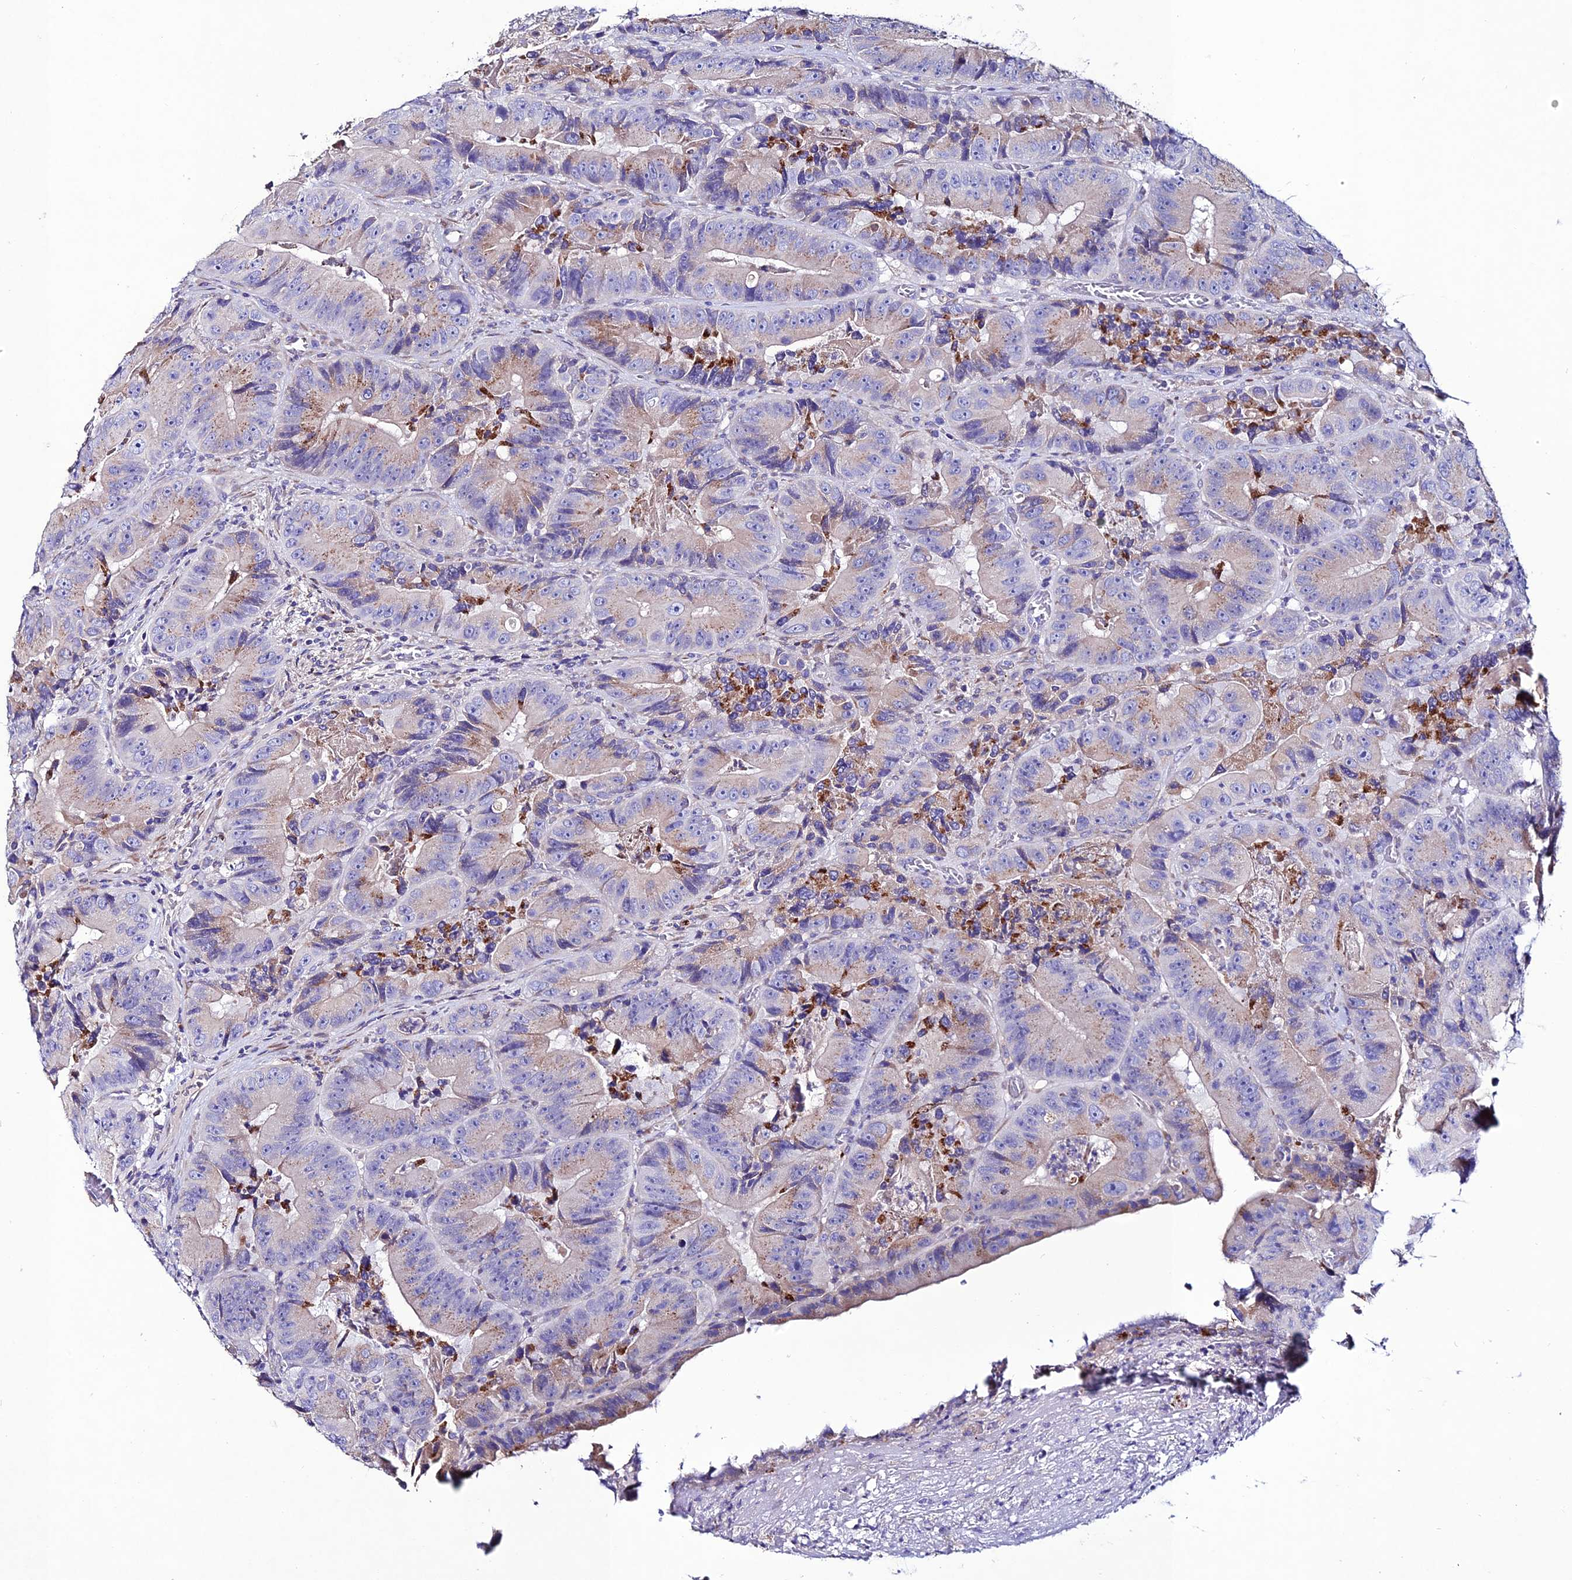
{"staining": {"intensity": "weak", "quantity": "25%-75%", "location": "cytoplasmic/membranous"}, "tissue": "colorectal cancer", "cell_type": "Tumor cells", "image_type": "cancer", "snomed": [{"axis": "morphology", "description": "Adenocarcinoma, NOS"}, {"axis": "topography", "description": "Colon"}], "caption": "The immunohistochemical stain highlights weak cytoplasmic/membranous expression in tumor cells of adenocarcinoma (colorectal) tissue. The protein is shown in brown color, while the nuclei are stained blue.", "gene": "OR51Q1", "patient": {"sex": "female", "age": 86}}